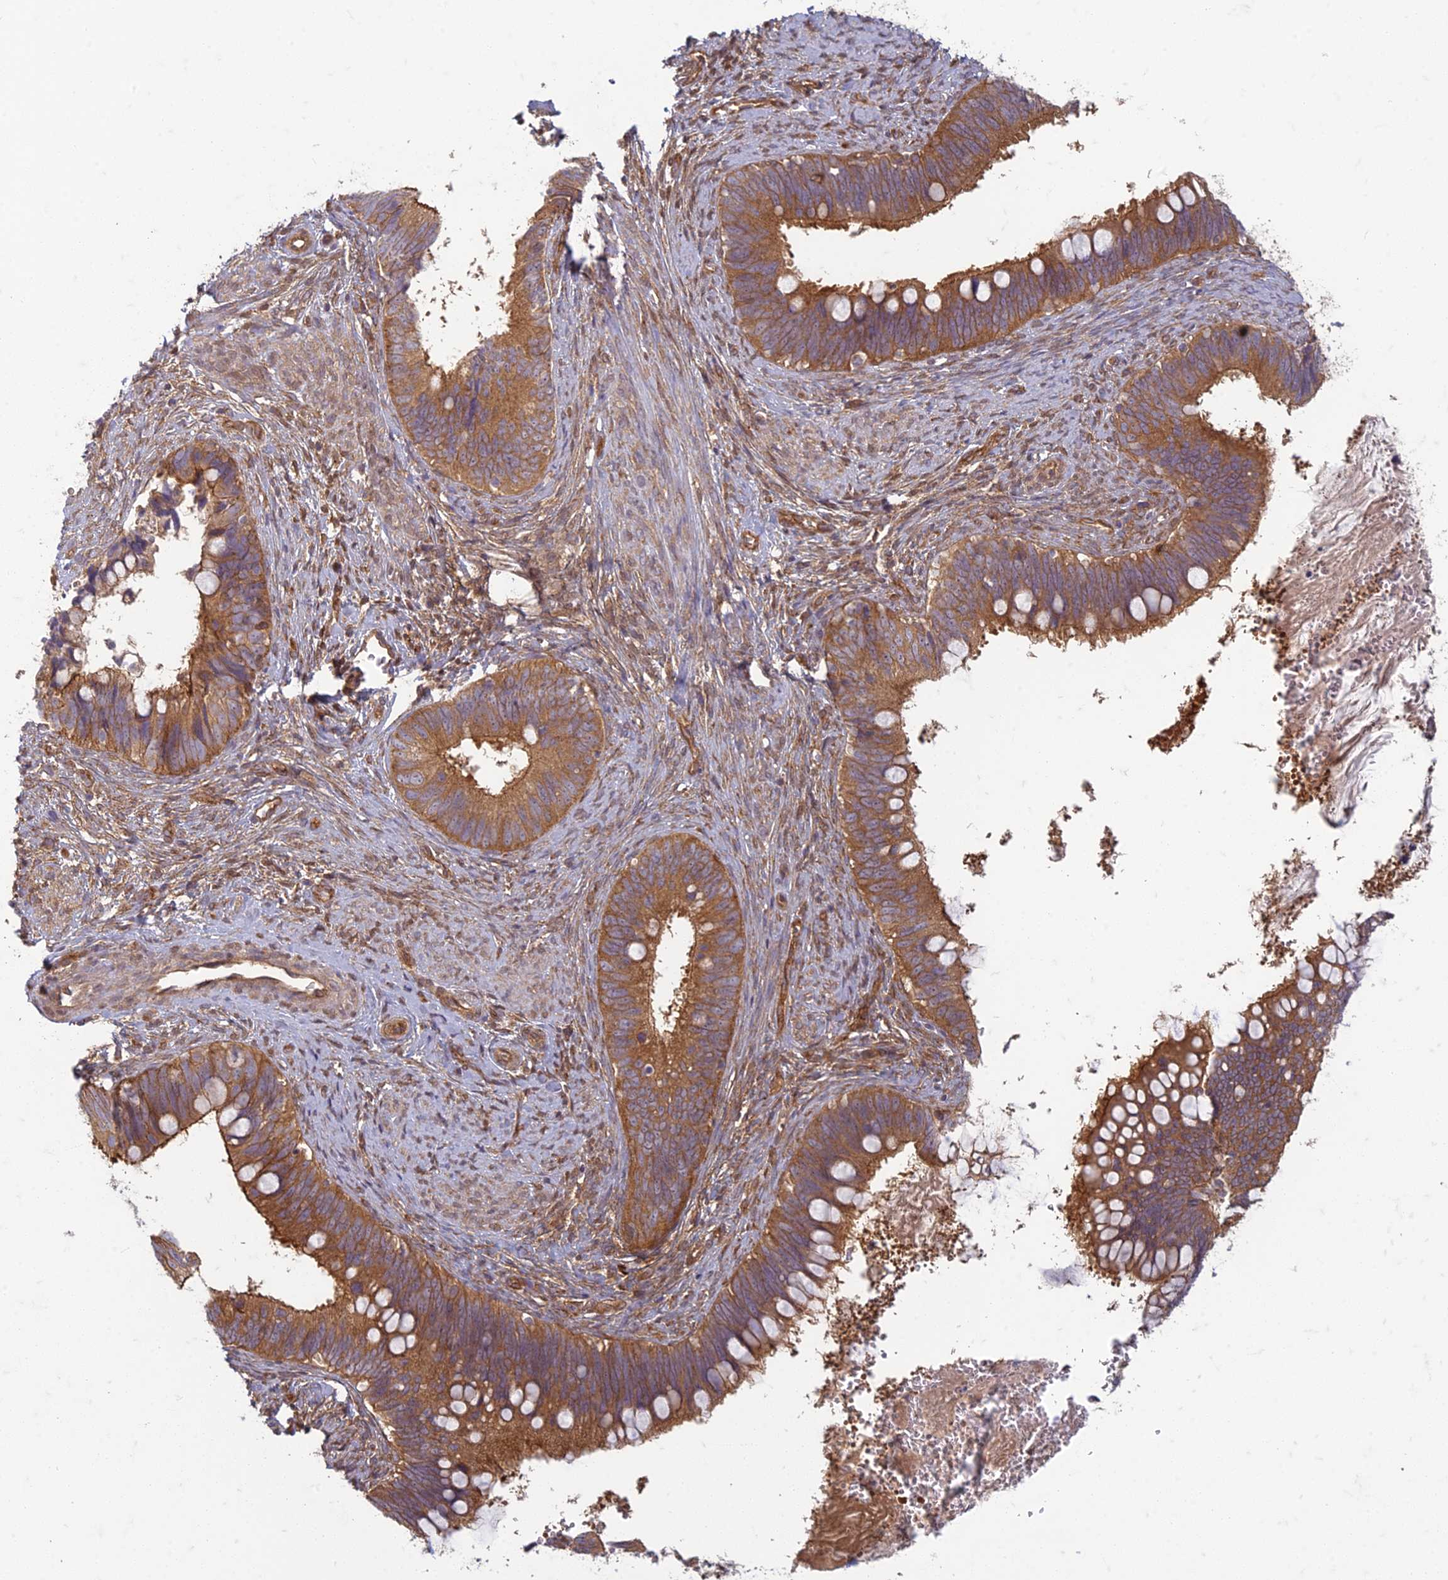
{"staining": {"intensity": "strong", "quantity": ">75%", "location": "cytoplasmic/membranous"}, "tissue": "cervical cancer", "cell_type": "Tumor cells", "image_type": "cancer", "snomed": [{"axis": "morphology", "description": "Adenocarcinoma, NOS"}, {"axis": "topography", "description": "Cervix"}], "caption": "Brown immunohistochemical staining in adenocarcinoma (cervical) exhibits strong cytoplasmic/membranous positivity in about >75% of tumor cells. (DAB IHC, brown staining for protein, blue staining for nuclei).", "gene": "TCF25", "patient": {"sex": "female", "age": 42}}